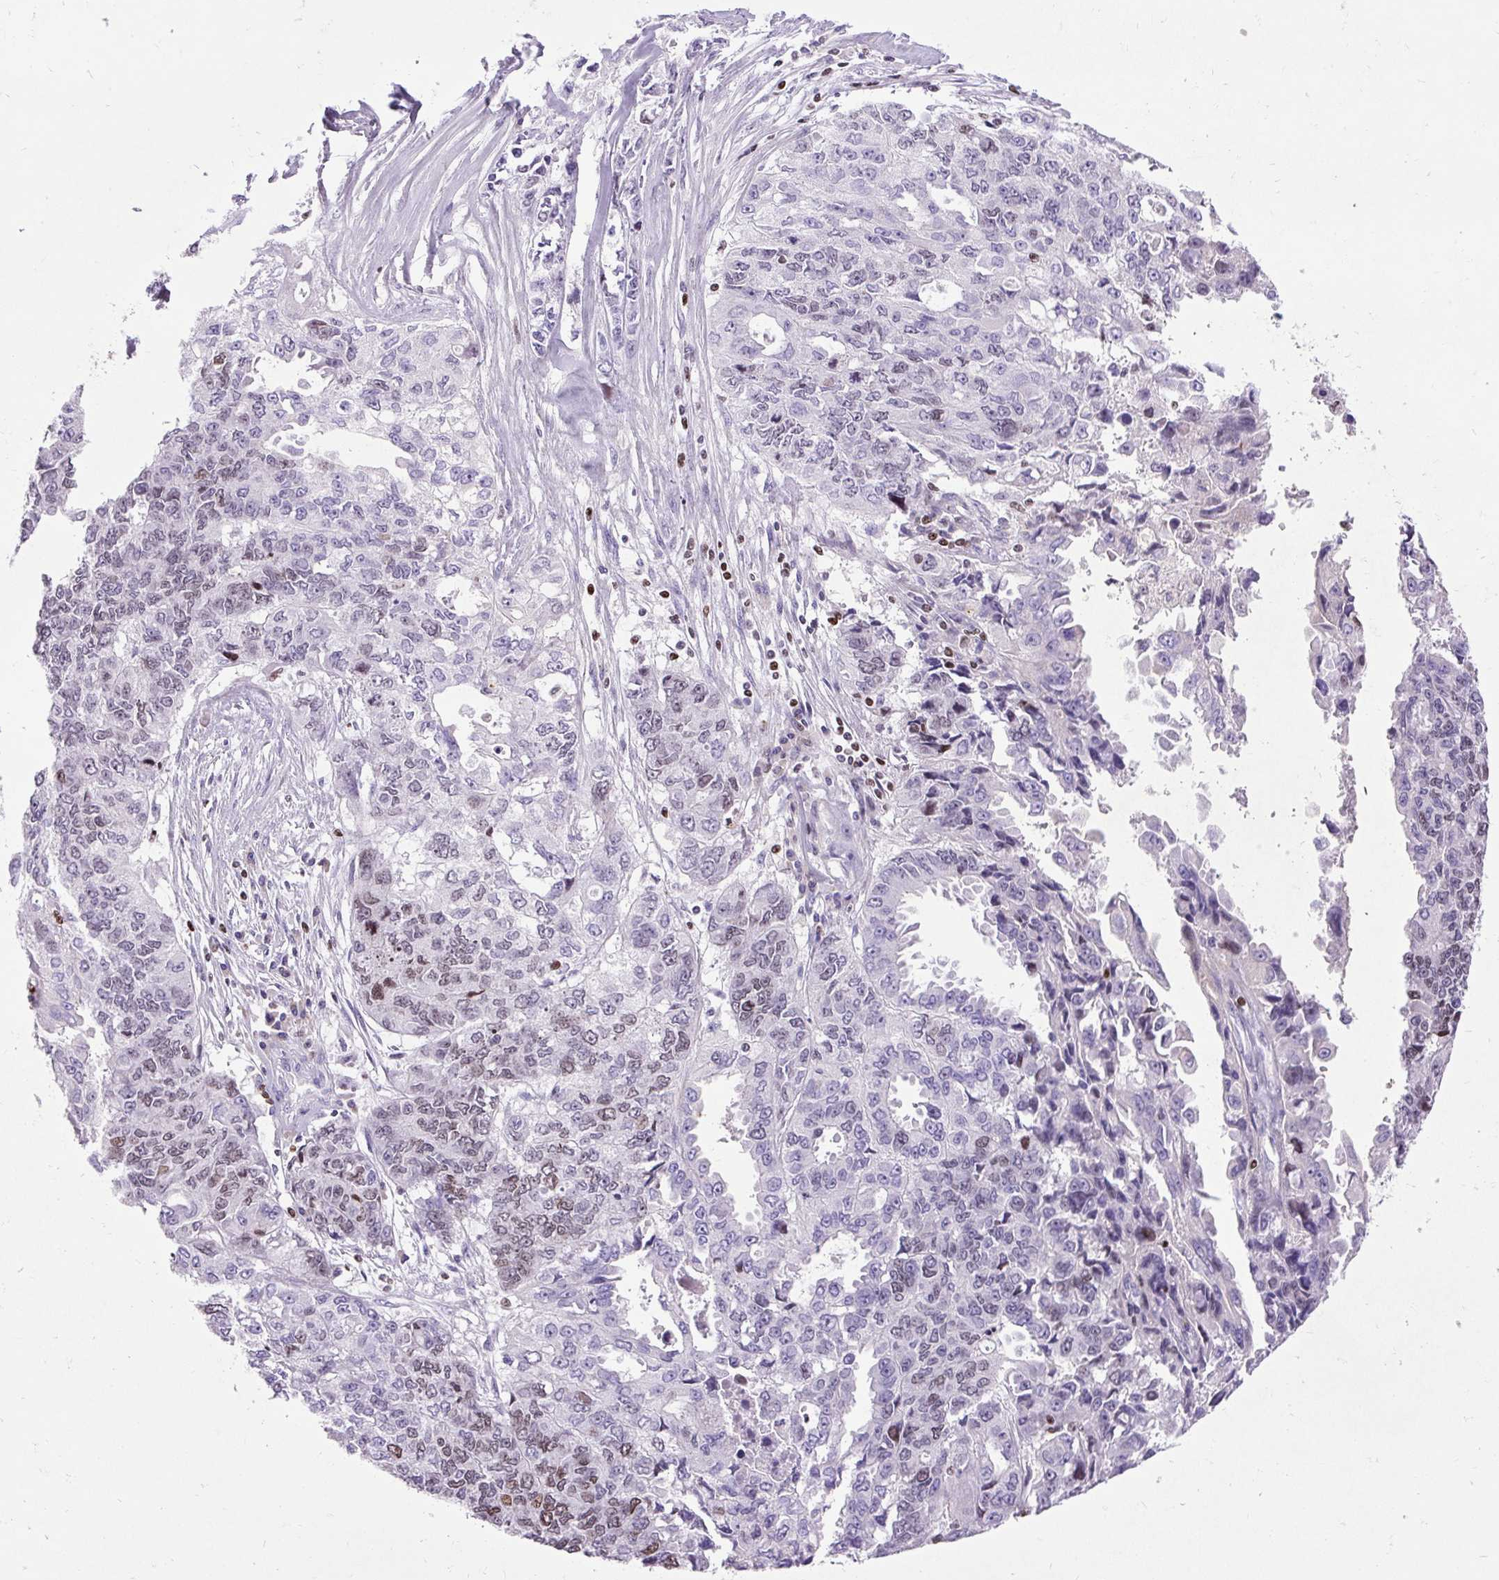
{"staining": {"intensity": "weak", "quantity": "25%-75%", "location": "nuclear"}, "tissue": "endometrial cancer", "cell_type": "Tumor cells", "image_type": "cancer", "snomed": [{"axis": "morphology", "description": "Adenocarcinoma, NOS"}, {"axis": "topography", "description": "Uterus"}], "caption": "A high-resolution micrograph shows IHC staining of adenocarcinoma (endometrial), which displays weak nuclear expression in approximately 25%-75% of tumor cells. The staining was performed using DAB, with brown indicating positive protein expression. Nuclei are stained blue with hematoxylin.", "gene": "SPC24", "patient": {"sex": "female", "age": 79}}